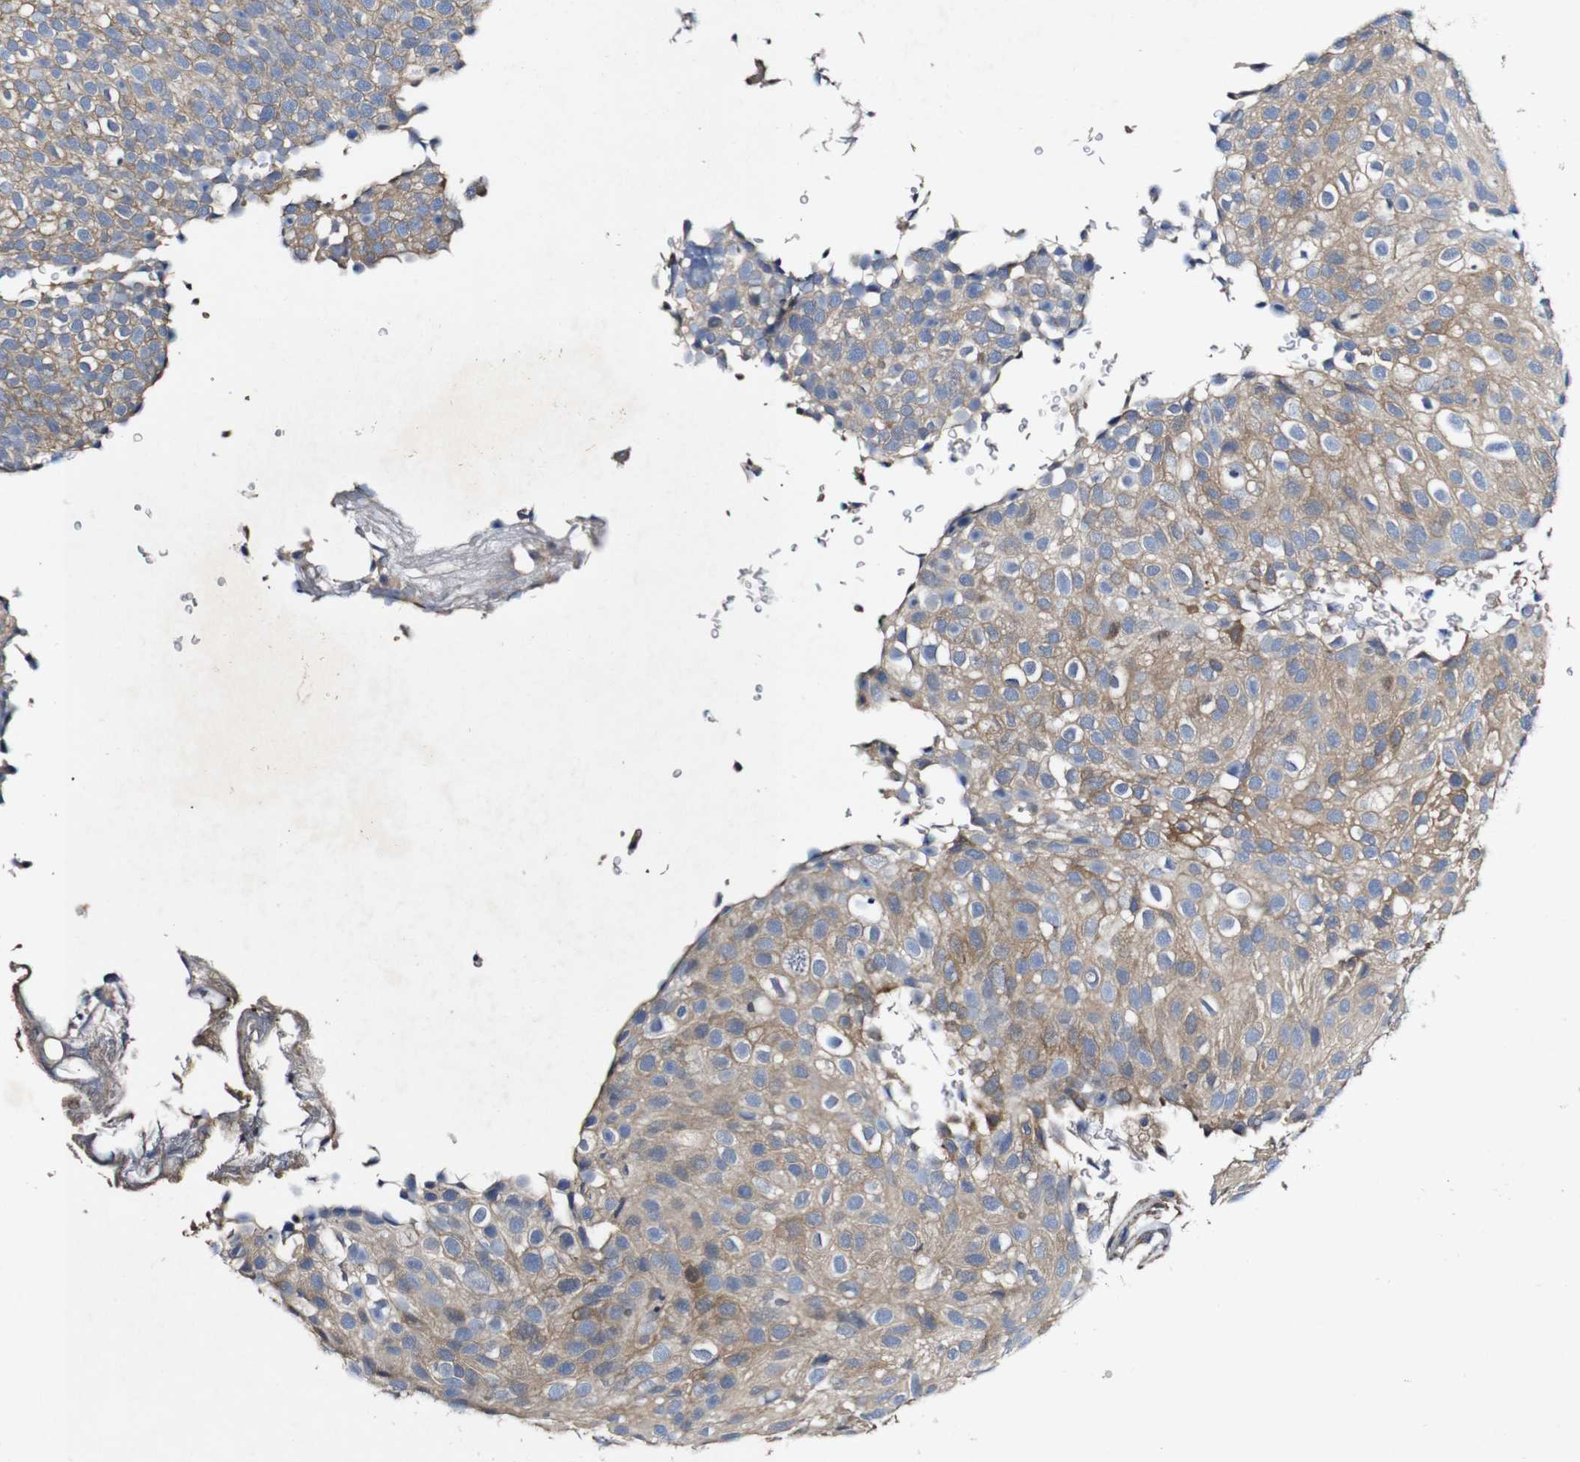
{"staining": {"intensity": "moderate", "quantity": ">75%", "location": "cytoplasmic/membranous"}, "tissue": "urothelial cancer", "cell_type": "Tumor cells", "image_type": "cancer", "snomed": [{"axis": "morphology", "description": "Urothelial carcinoma, Low grade"}, {"axis": "topography", "description": "Urinary bladder"}], "caption": "Tumor cells show moderate cytoplasmic/membranous expression in about >75% of cells in urothelial cancer.", "gene": "GSDME", "patient": {"sex": "male", "age": 78}}